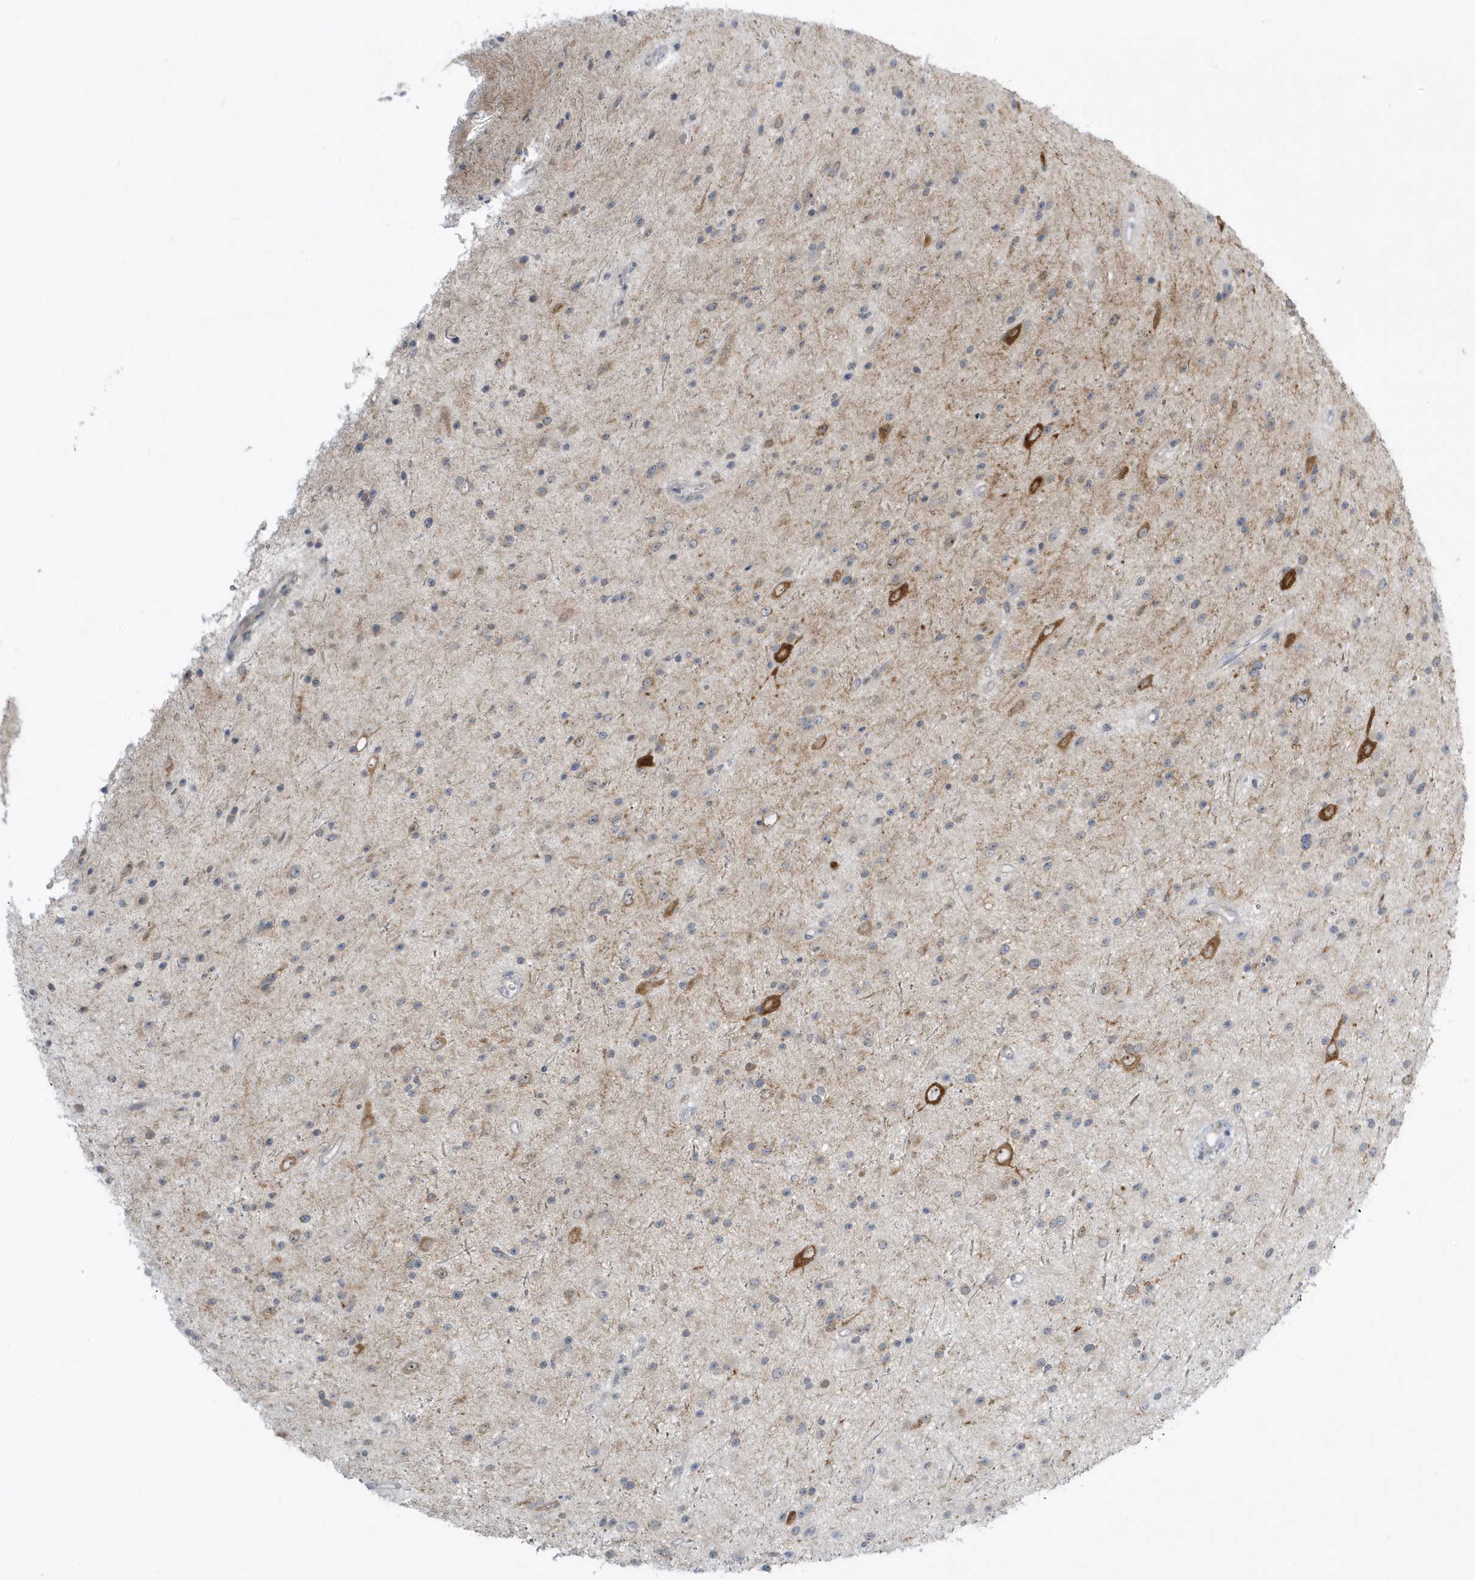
{"staining": {"intensity": "negative", "quantity": "none", "location": "none"}, "tissue": "glioma", "cell_type": "Tumor cells", "image_type": "cancer", "snomed": [{"axis": "morphology", "description": "Glioma, malignant, Low grade"}, {"axis": "topography", "description": "Cerebral cortex"}], "caption": "DAB (3,3'-diaminobenzidine) immunohistochemical staining of human low-grade glioma (malignant) displays no significant expression in tumor cells.", "gene": "SCN3A", "patient": {"sex": "female", "age": 39}}